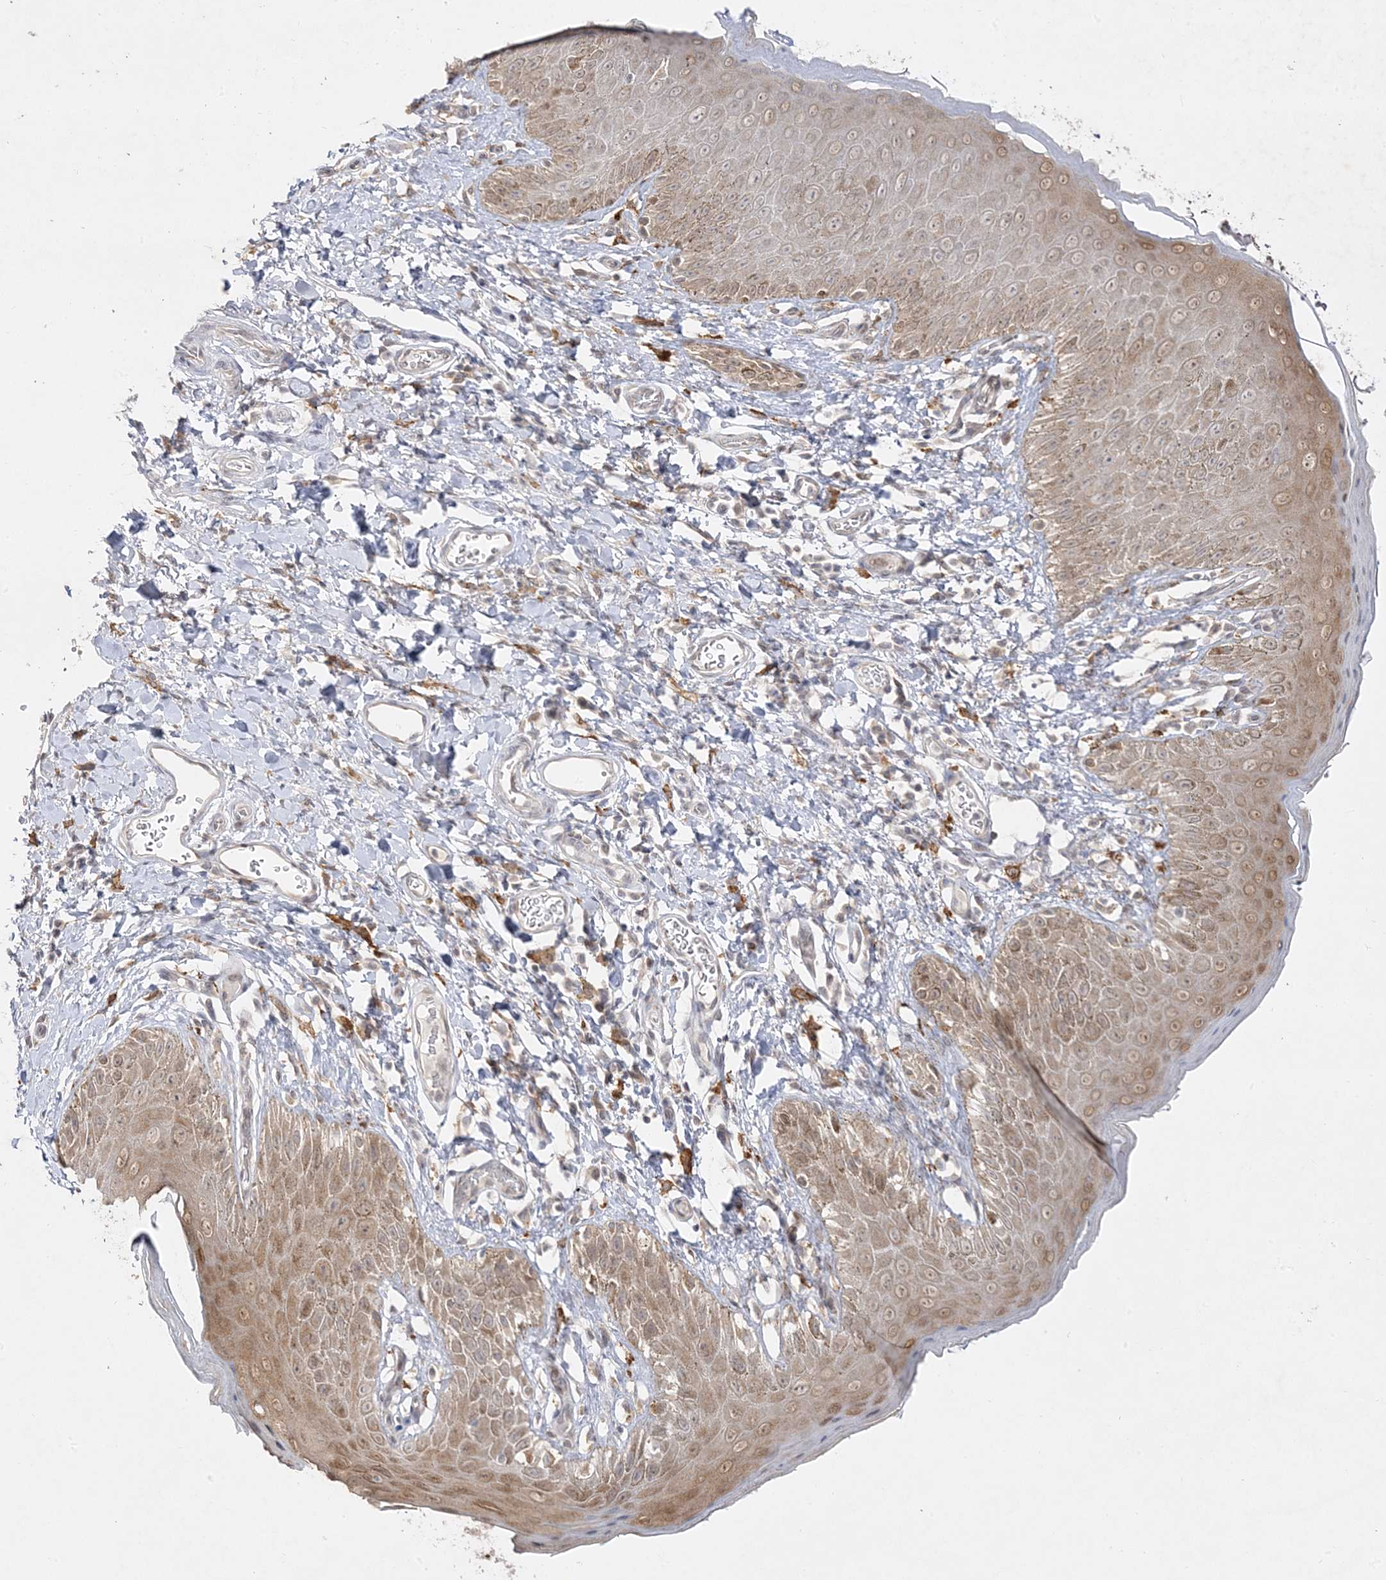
{"staining": {"intensity": "moderate", "quantity": "<25%", "location": "cytoplasmic/membranous,nuclear"}, "tissue": "skin", "cell_type": "Epidermal cells", "image_type": "normal", "snomed": [{"axis": "morphology", "description": "Normal tissue, NOS"}, {"axis": "topography", "description": "Anal"}], "caption": "Immunohistochemical staining of unremarkable skin reveals <25% levels of moderate cytoplasmic/membranous,nuclear protein staining in about <25% of epidermal cells.", "gene": "C2CD2", "patient": {"sex": "male", "age": 44}}